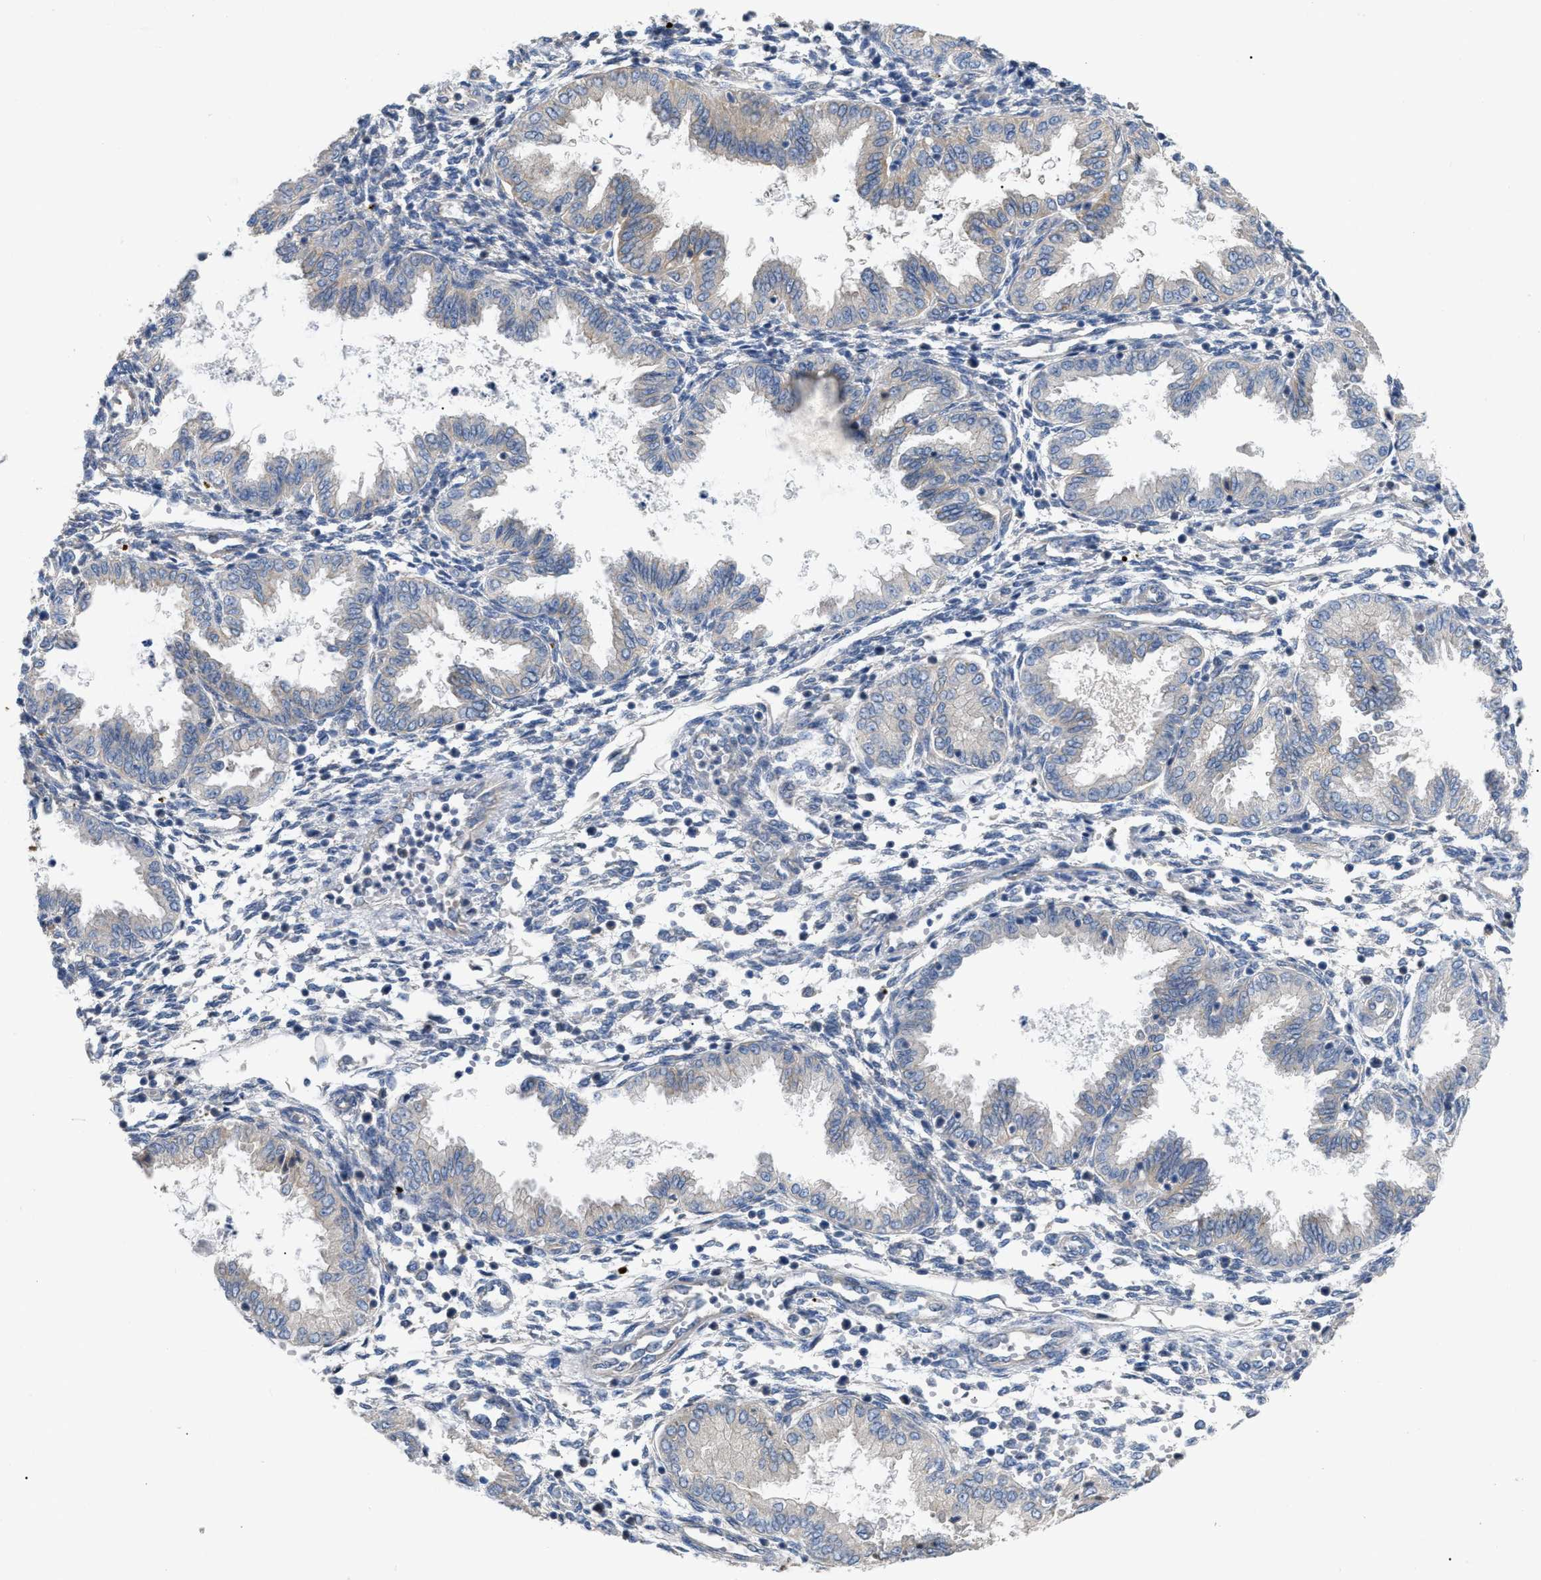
{"staining": {"intensity": "negative", "quantity": "none", "location": "none"}, "tissue": "endometrium", "cell_type": "Cells in endometrial stroma", "image_type": "normal", "snomed": [{"axis": "morphology", "description": "Normal tissue, NOS"}, {"axis": "topography", "description": "Endometrium"}], "caption": "Micrograph shows no protein expression in cells in endometrial stroma of unremarkable endometrium. The staining is performed using DAB brown chromogen with nuclei counter-stained in using hematoxylin.", "gene": "DHX58", "patient": {"sex": "female", "age": 33}}